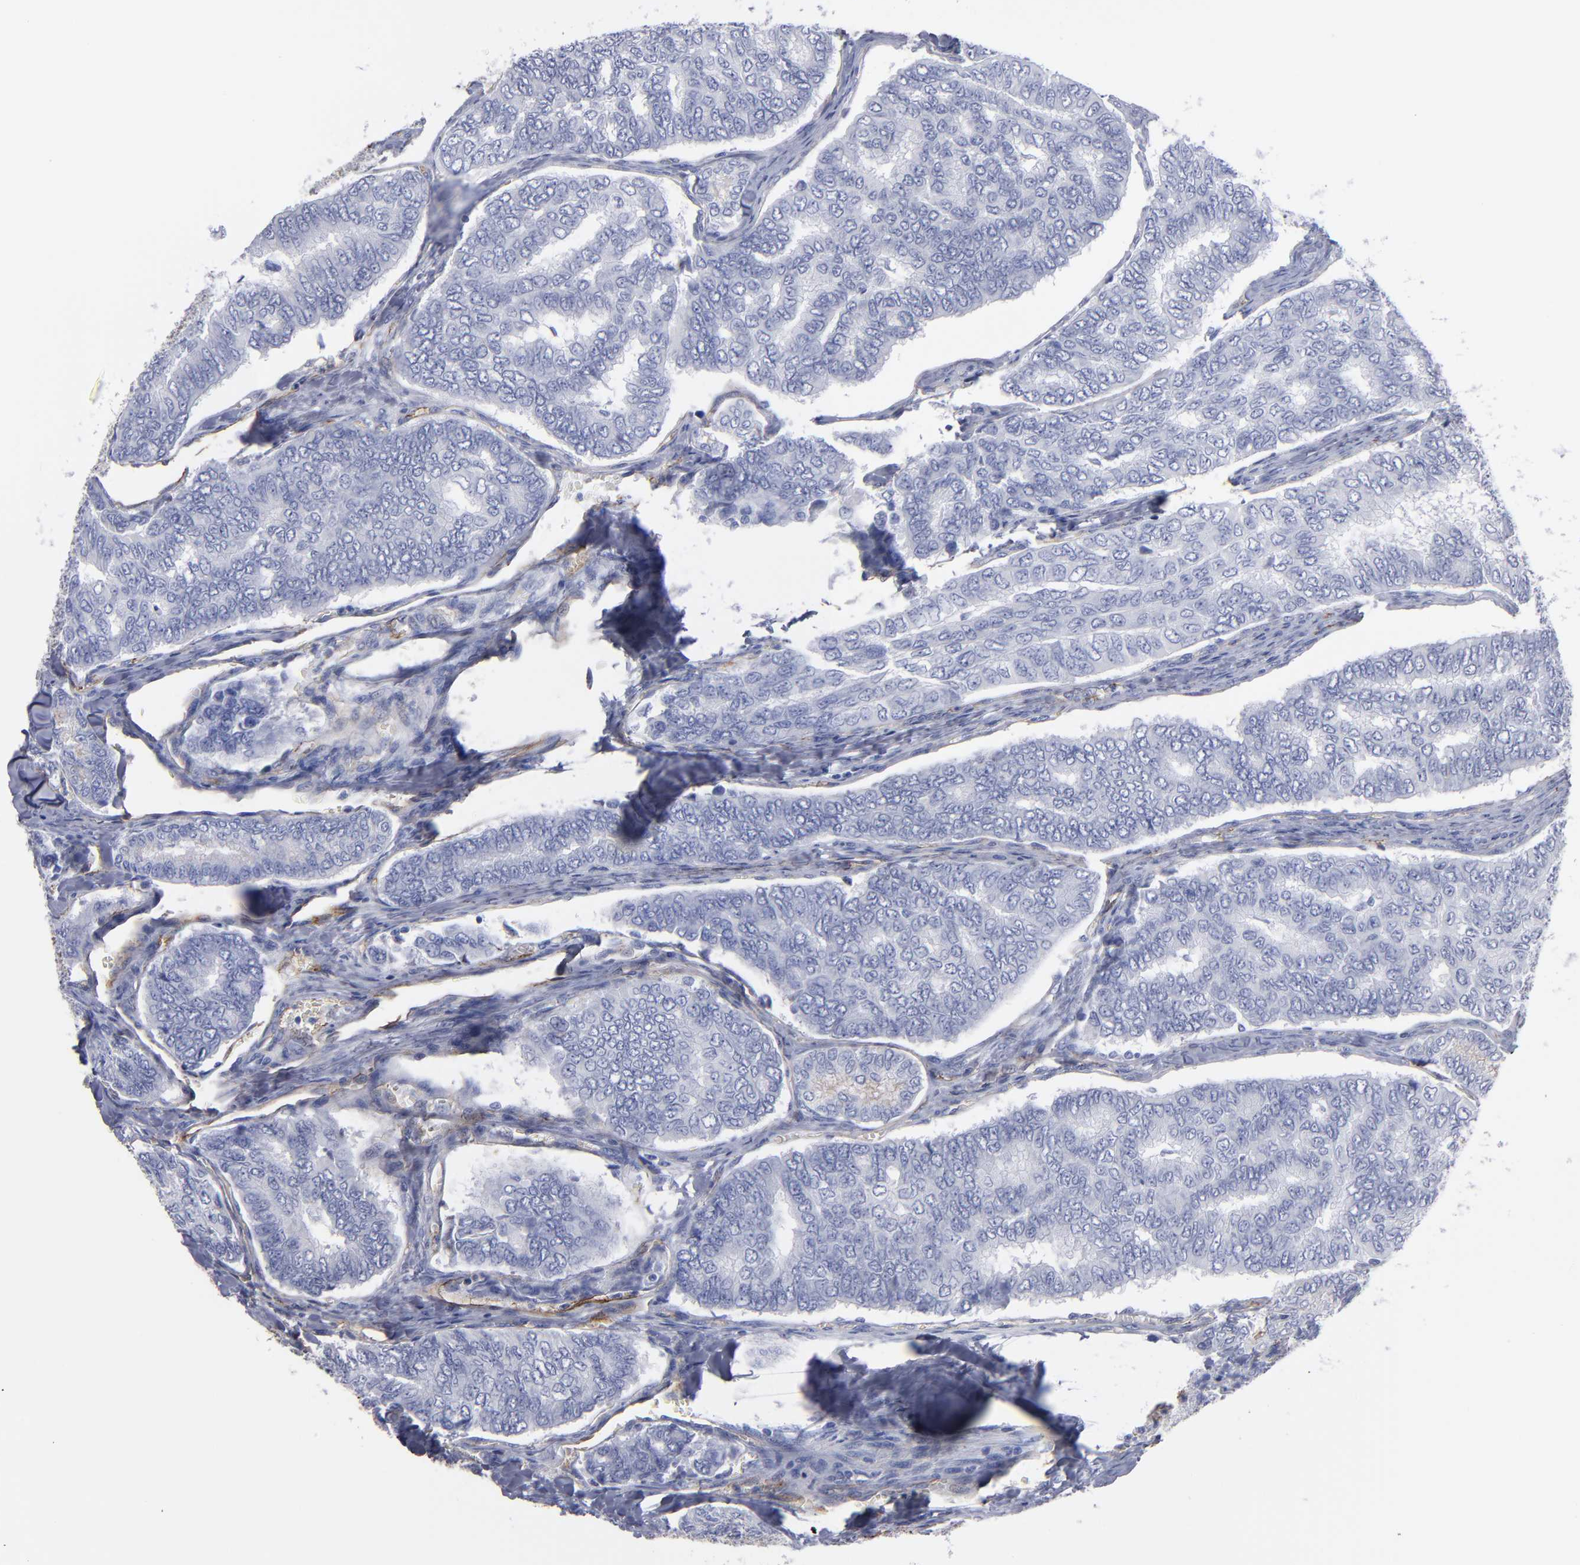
{"staining": {"intensity": "negative", "quantity": "none", "location": "none"}, "tissue": "thyroid cancer", "cell_type": "Tumor cells", "image_type": "cancer", "snomed": [{"axis": "morphology", "description": "Papillary adenocarcinoma, NOS"}, {"axis": "topography", "description": "Thyroid gland"}], "caption": "Immunohistochemistry (IHC) image of neoplastic tissue: human papillary adenocarcinoma (thyroid) stained with DAB (3,3'-diaminobenzidine) demonstrates no significant protein positivity in tumor cells.", "gene": "TM4SF1", "patient": {"sex": "female", "age": 35}}